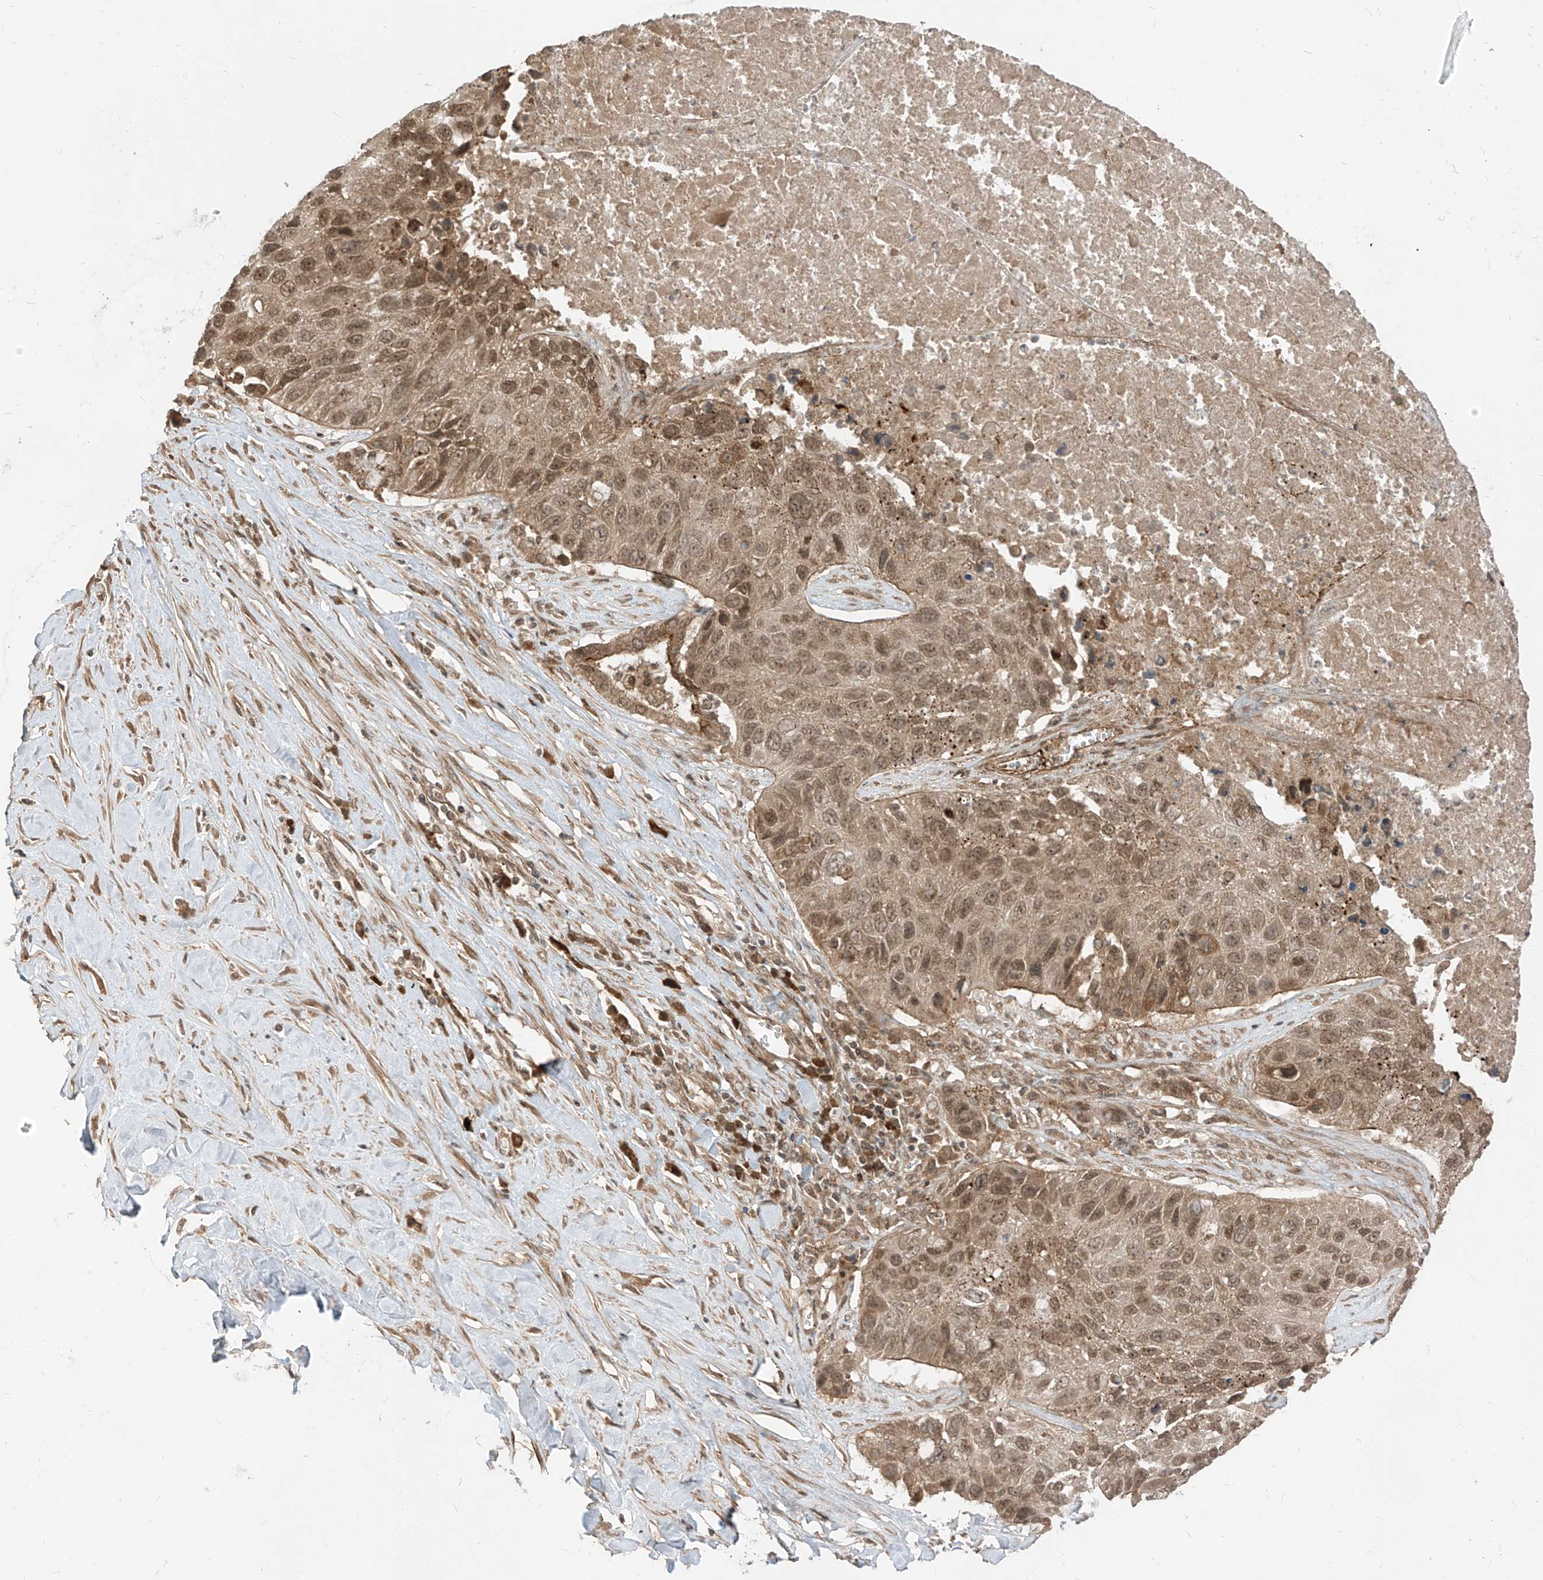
{"staining": {"intensity": "weak", "quantity": ">75%", "location": "cytoplasmic/membranous,nuclear"}, "tissue": "lung cancer", "cell_type": "Tumor cells", "image_type": "cancer", "snomed": [{"axis": "morphology", "description": "Squamous cell carcinoma, NOS"}, {"axis": "topography", "description": "Lung"}], "caption": "Human lung squamous cell carcinoma stained for a protein (brown) displays weak cytoplasmic/membranous and nuclear positive positivity in approximately >75% of tumor cells.", "gene": "LCOR", "patient": {"sex": "male", "age": 61}}